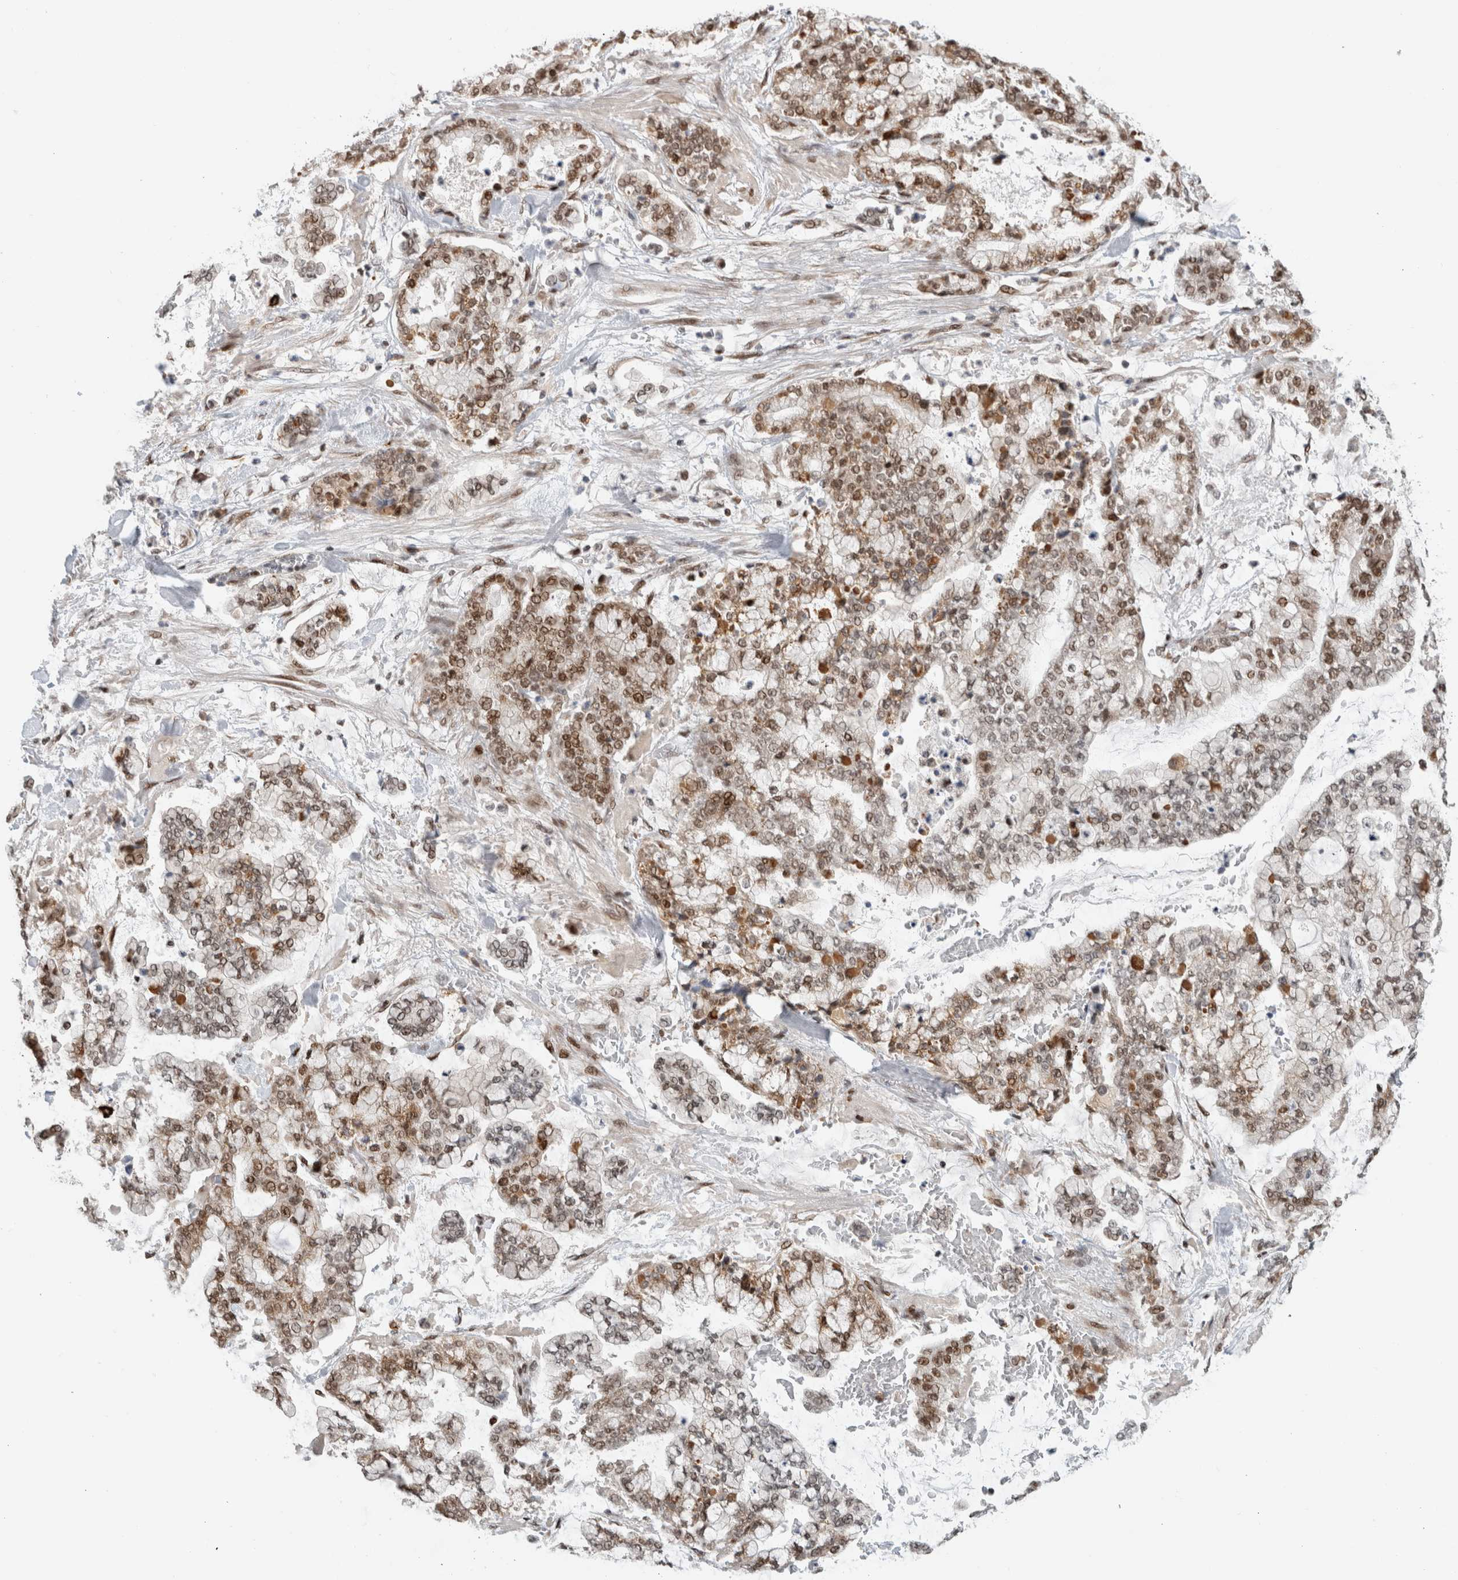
{"staining": {"intensity": "moderate", "quantity": ">75%", "location": "nuclear"}, "tissue": "stomach cancer", "cell_type": "Tumor cells", "image_type": "cancer", "snomed": [{"axis": "morphology", "description": "Normal tissue, NOS"}, {"axis": "morphology", "description": "Adenocarcinoma, NOS"}, {"axis": "topography", "description": "Stomach, upper"}, {"axis": "topography", "description": "Stomach"}], "caption": "DAB immunohistochemical staining of human adenocarcinoma (stomach) shows moderate nuclear protein positivity in about >75% of tumor cells. The staining was performed using DAB, with brown indicating positive protein expression. Nuclei are stained blue with hematoxylin.", "gene": "HNRNPR", "patient": {"sex": "male", "age": 76}}